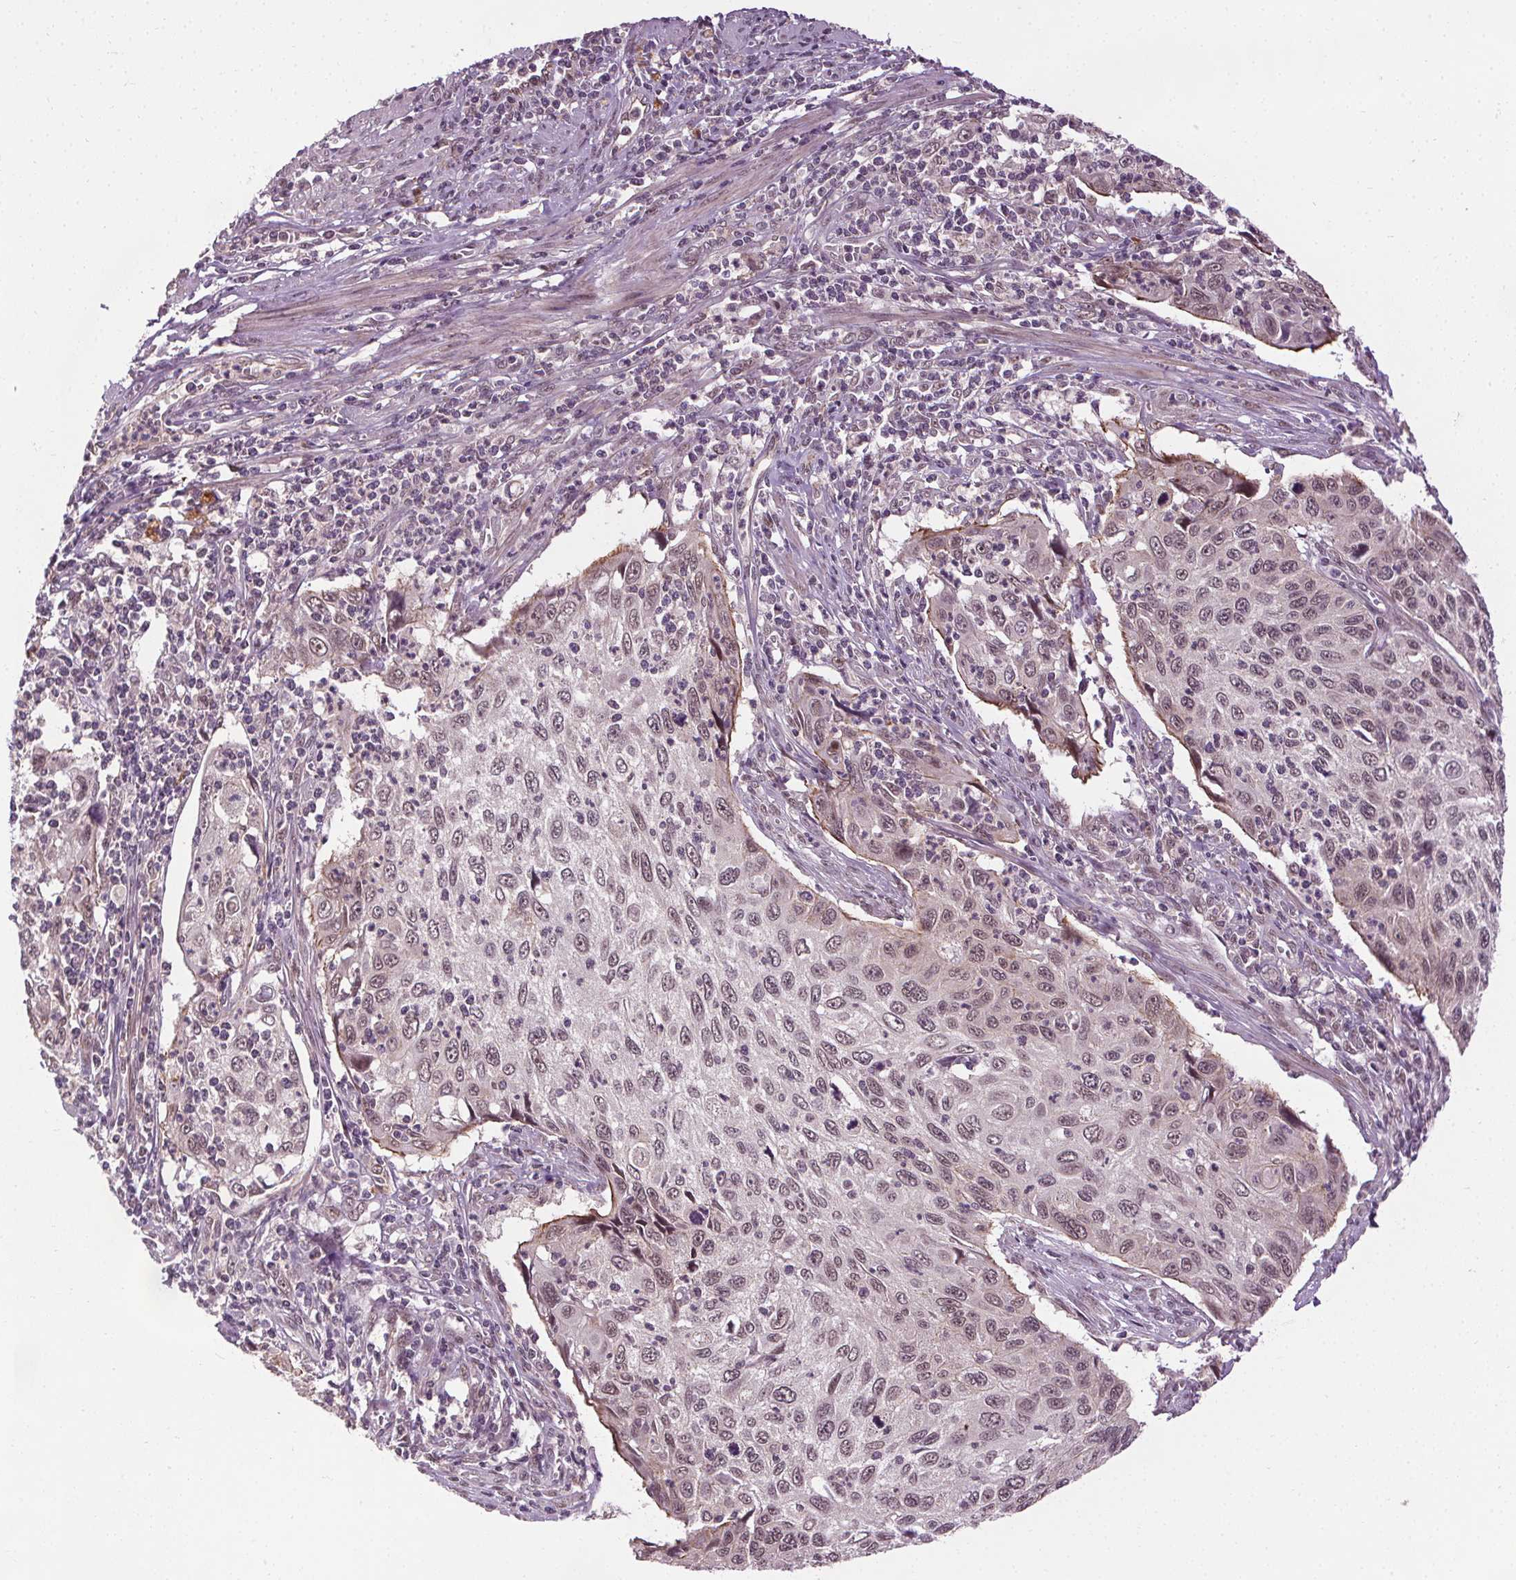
{"staining": {"intensity": "weak", "quantity": "25%-75%", "location": "nuclear"}, "tissue": "cervical cancer", "cell_type": "Tumor cells", "image_type": "cancer", "snomed": [{"axis": "morphology", "description": "Squamous cell carcinoma, NOS"}, {"axis": "topography", "description": "Cervix"}], "caption": "About 25%-75% of tumor cells in cervical squamous cell carcinoma display weak nuclear protein positivity as visualized by brown immunohistochemical staining.", "gene": "MED6", "patient": {"sex": "female", "age": 70}}